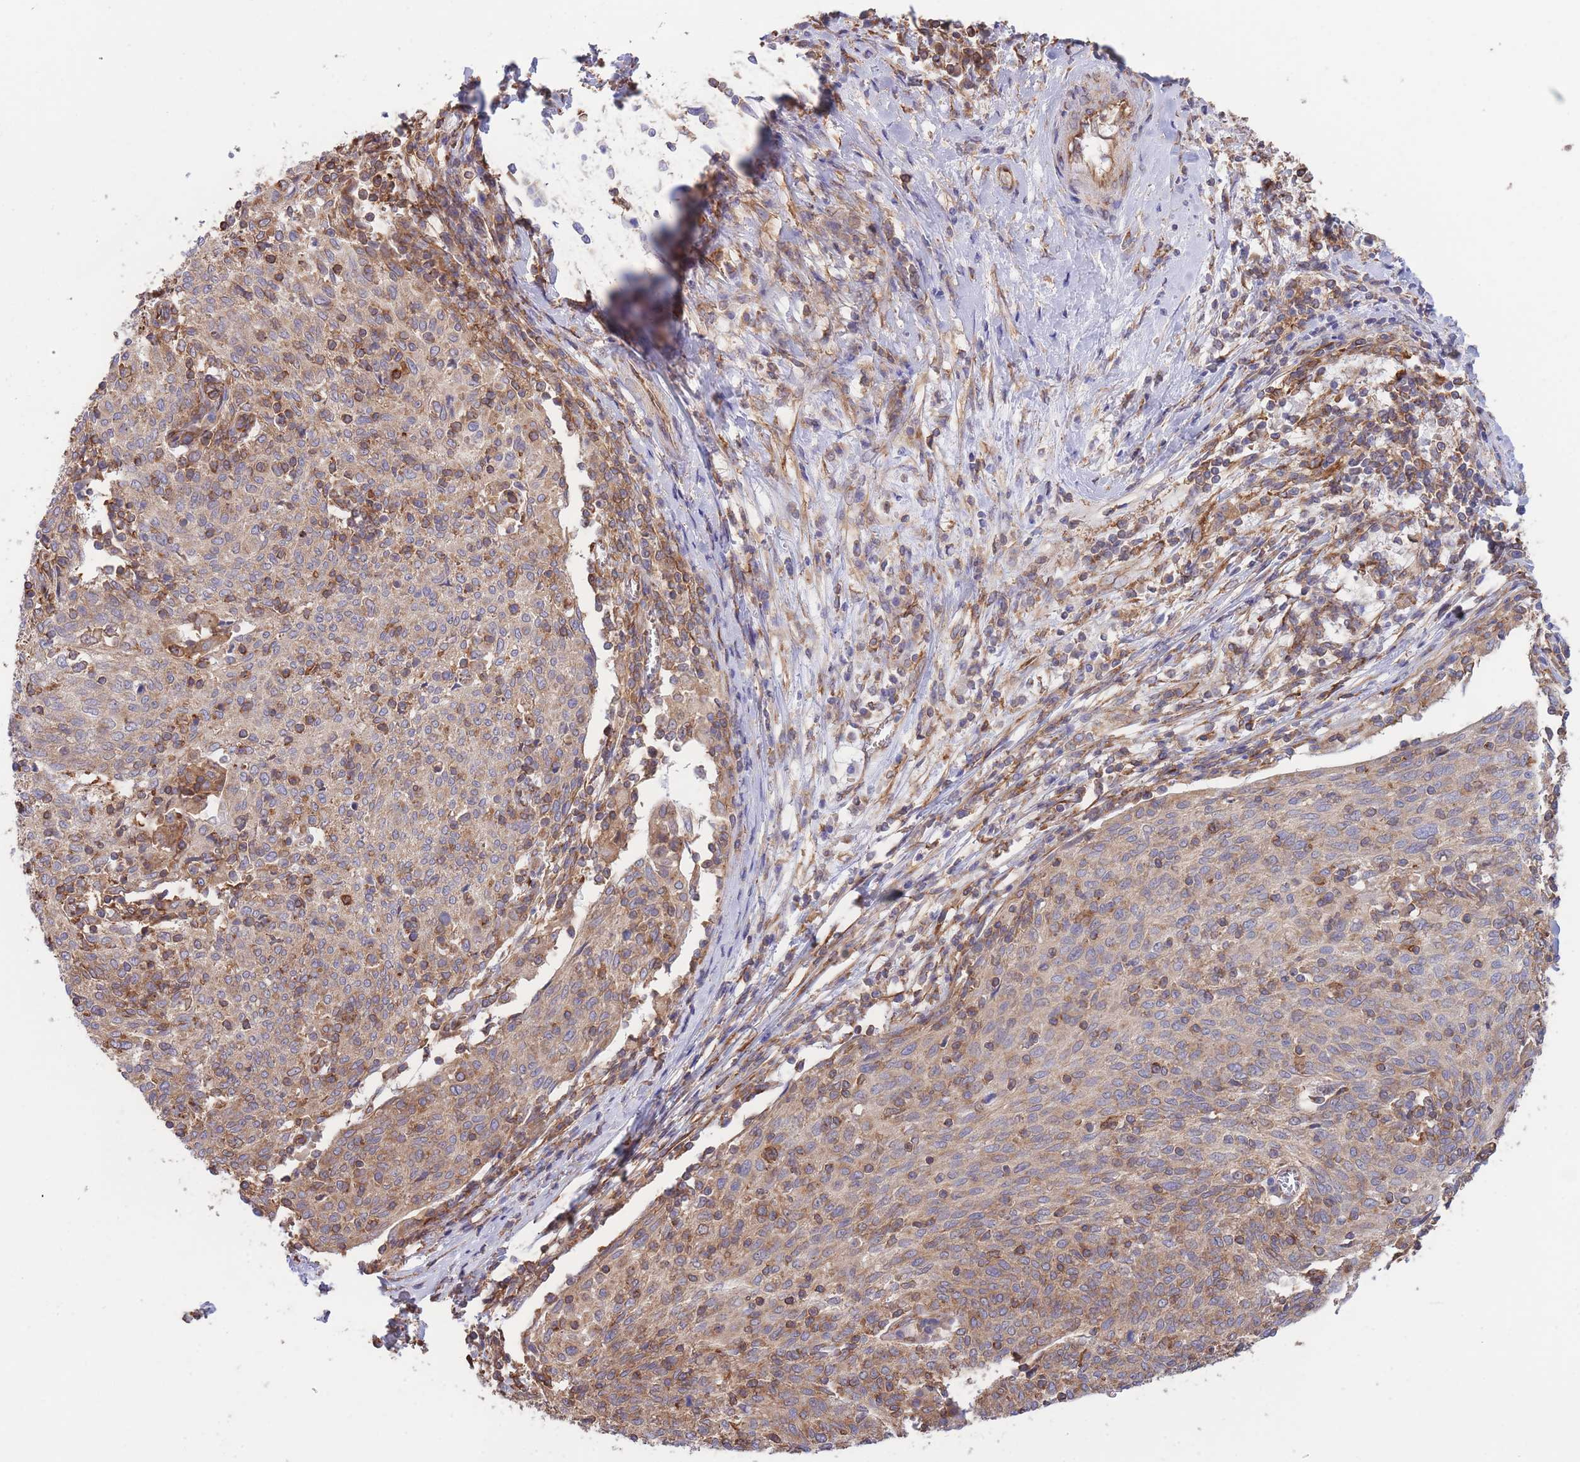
{"staining": {"intensity": "weak", "quantity": "25%-75%", "location": "cytoplasmic/membranous"}, "tissue": "cervical cancer", "cell_type": "Tumor cells", "image_type": "cancer", "snomed": [{"axis": "morphology", "description": "Squamous cell carcinoma, NOS"}, {"axis": "topography", "description": "Cervix"}], "caption": "Immunohistochemical staining of cervical cancer (squamous cell carcinoma) exhibits low levels of weak cytoplasmic/membranous protein expression in about 25%-75% of tumor cells.", "gene": "LRRN4CL", "patient": {"sex": "female", "age": 52}}